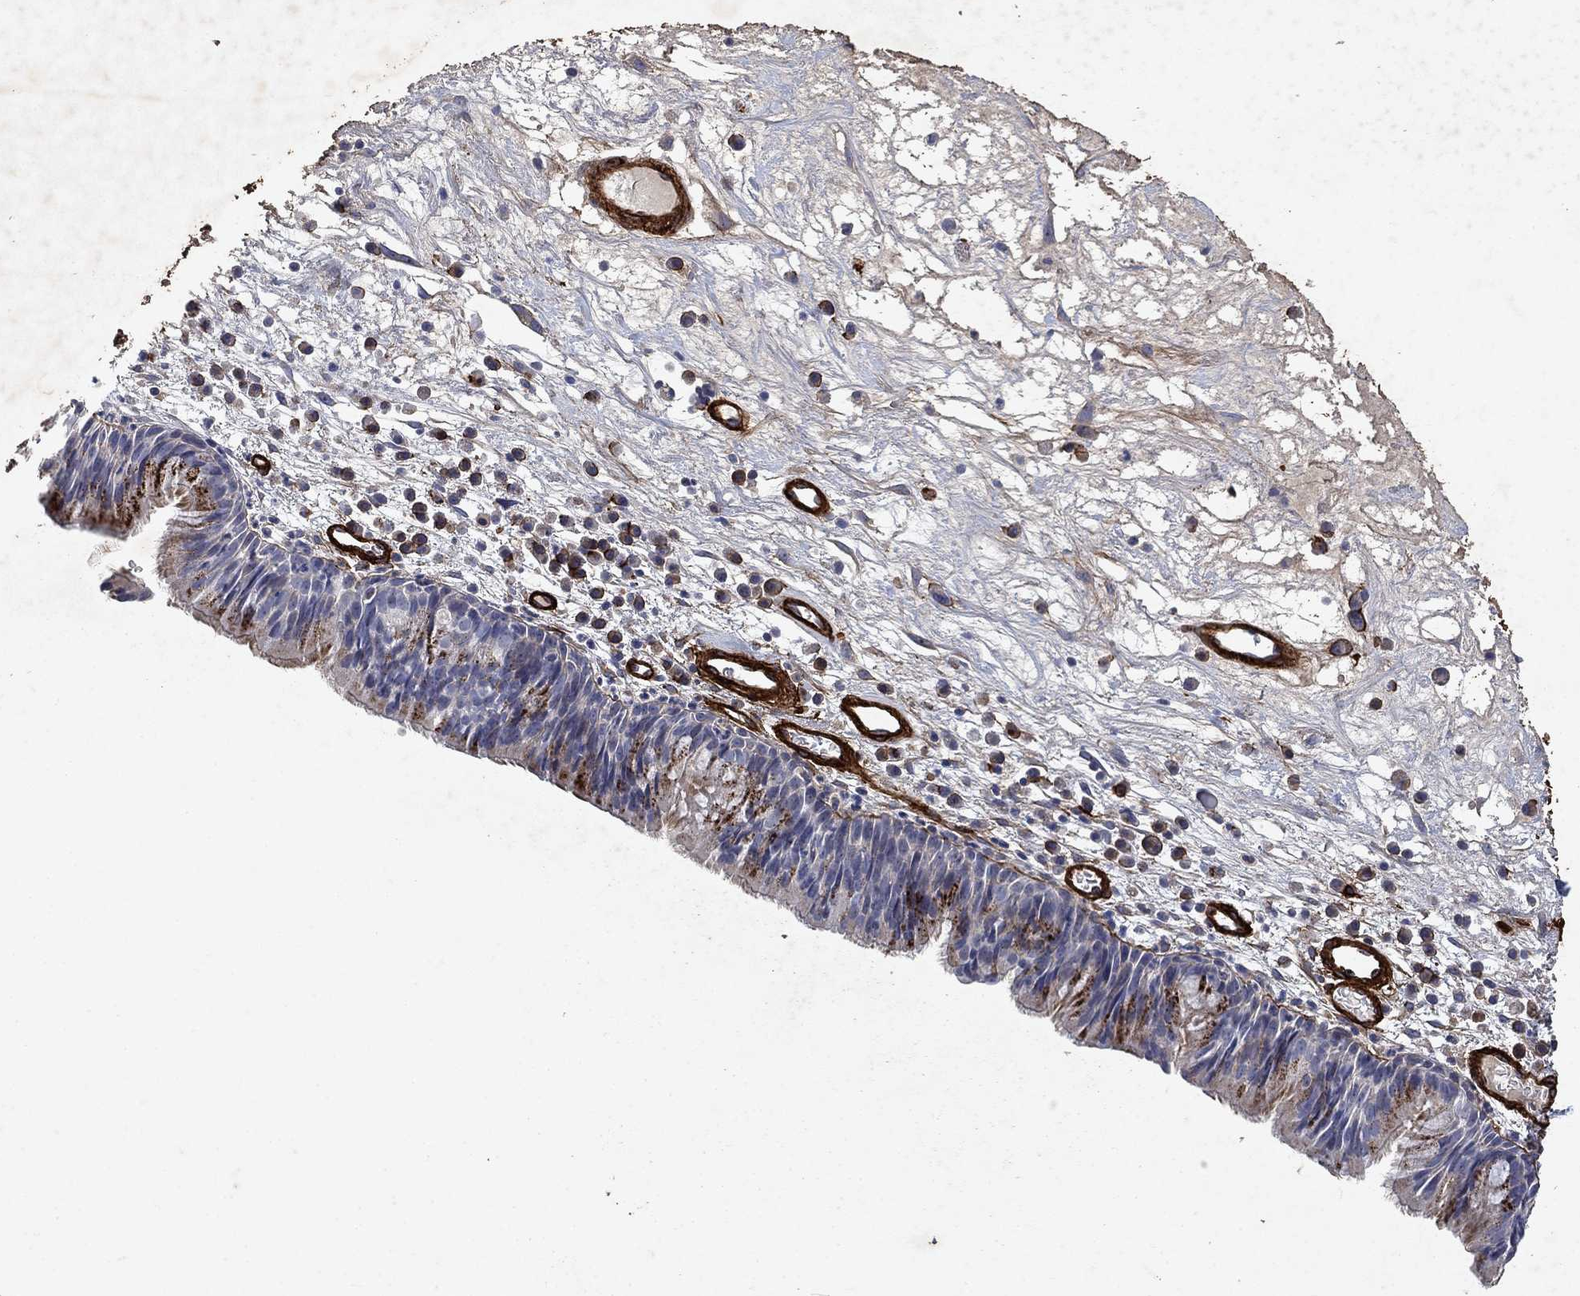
{"staining": {"intensity": "moderate", "quantity": "<25%", "location": "cytoplasmic/membranous"}, "tissue": "nasopharynx", "cell_type": "Respiratory epithelial cells", "image_type": "normal", "snomed": [{"axis": "morphology", "description": "Normal tissue, NOS"}, {"axis": "topography", "description": "Nasopharynx"}], "caption": "Protein staining of unremarkable nasopharynx displays moderate cytoplasmic/membranous staining in about <25% of respiratory epithelial cells.", "gene": "COL4A2", "patient": {"sex": "male", "age": 69}}